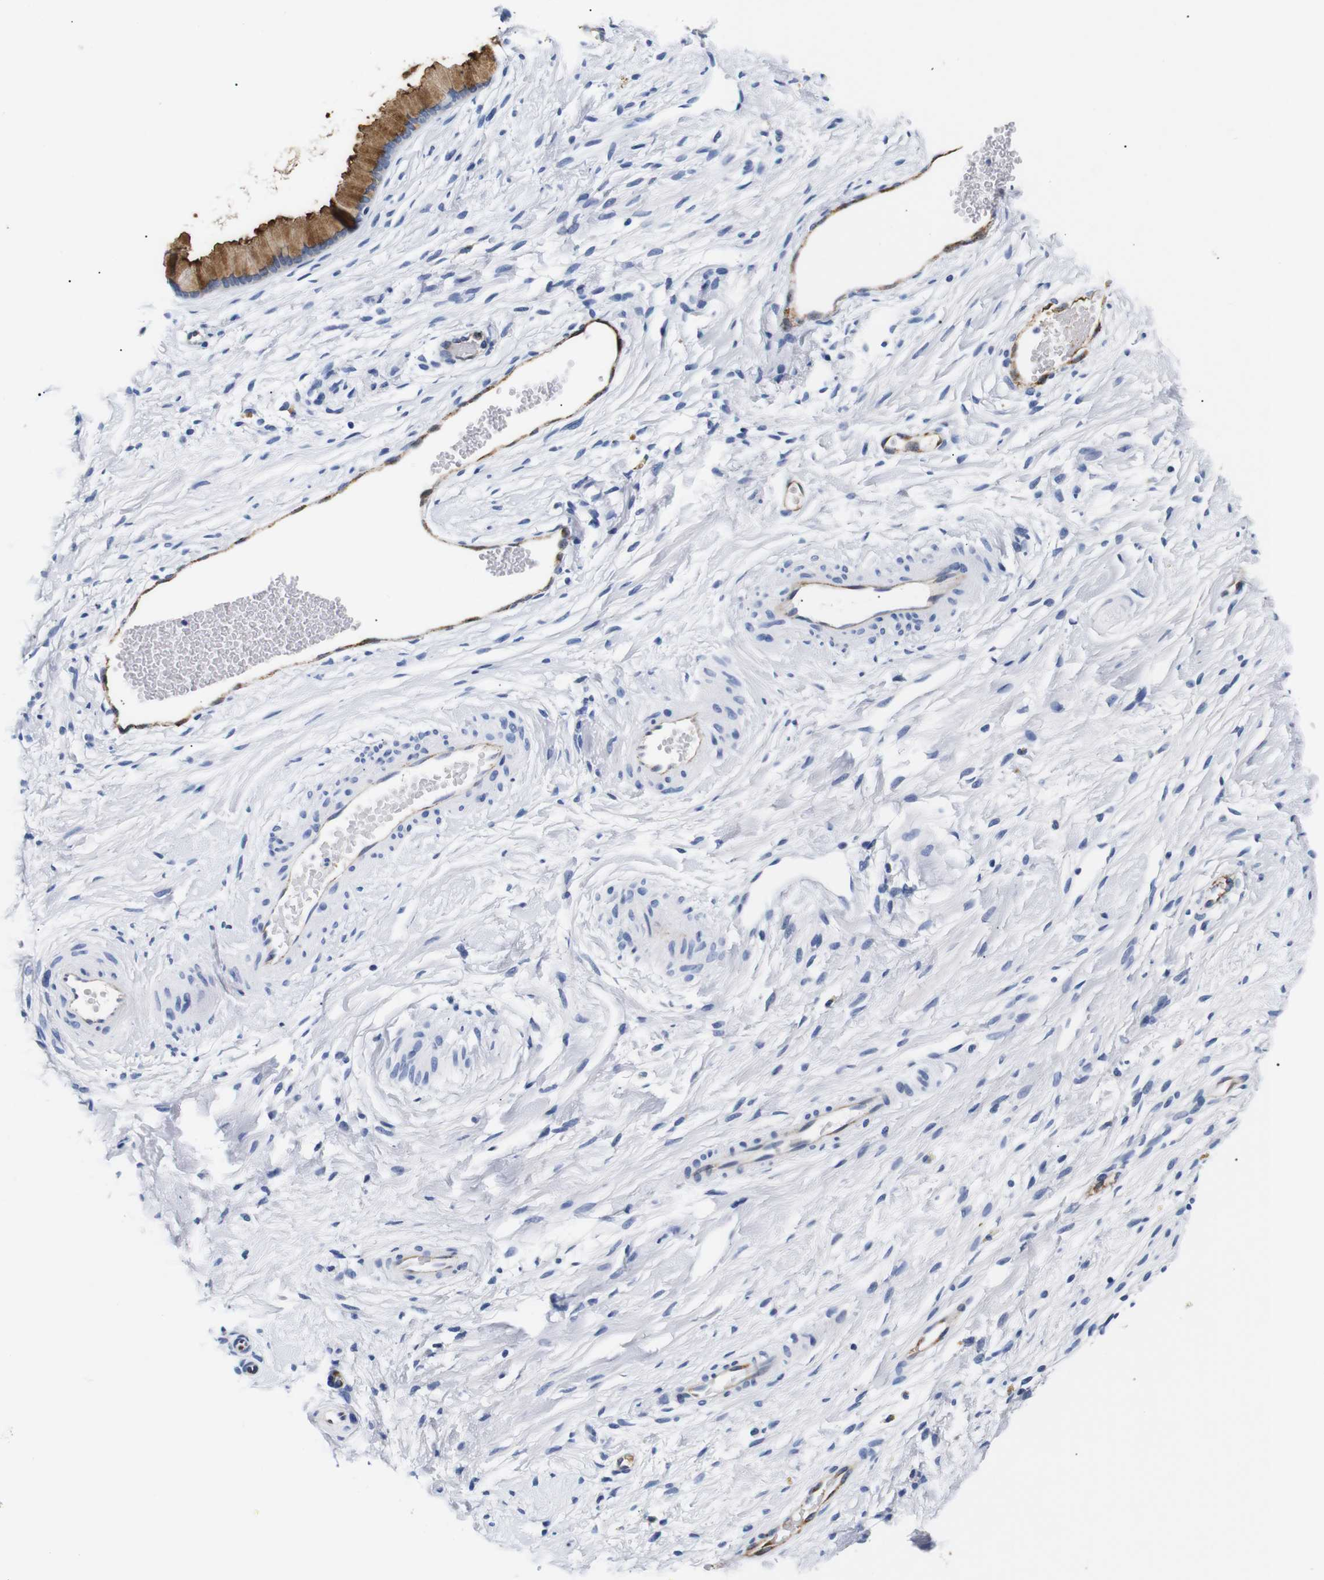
{"staining": {"intensity": "moderate", "quantity": ">75%", "location": "cytoplasmic/membranous"}, "tissue": "cervix", "cell_type": "Glandular cells", "image_type": "normal", "snomed": [{"axis": "morphology", "description": "Normal tissue, NOS"}, {"axis": "topography", "description": "Cervix"}], "caption": "This is an image of immunohistochemistry staining of unremarkable cervix, which shows moderate expression in the cytoplasmic/membranous of glandular cells.", "gene": "MUC4", "patient": {"sex": "female", "age": 65}}